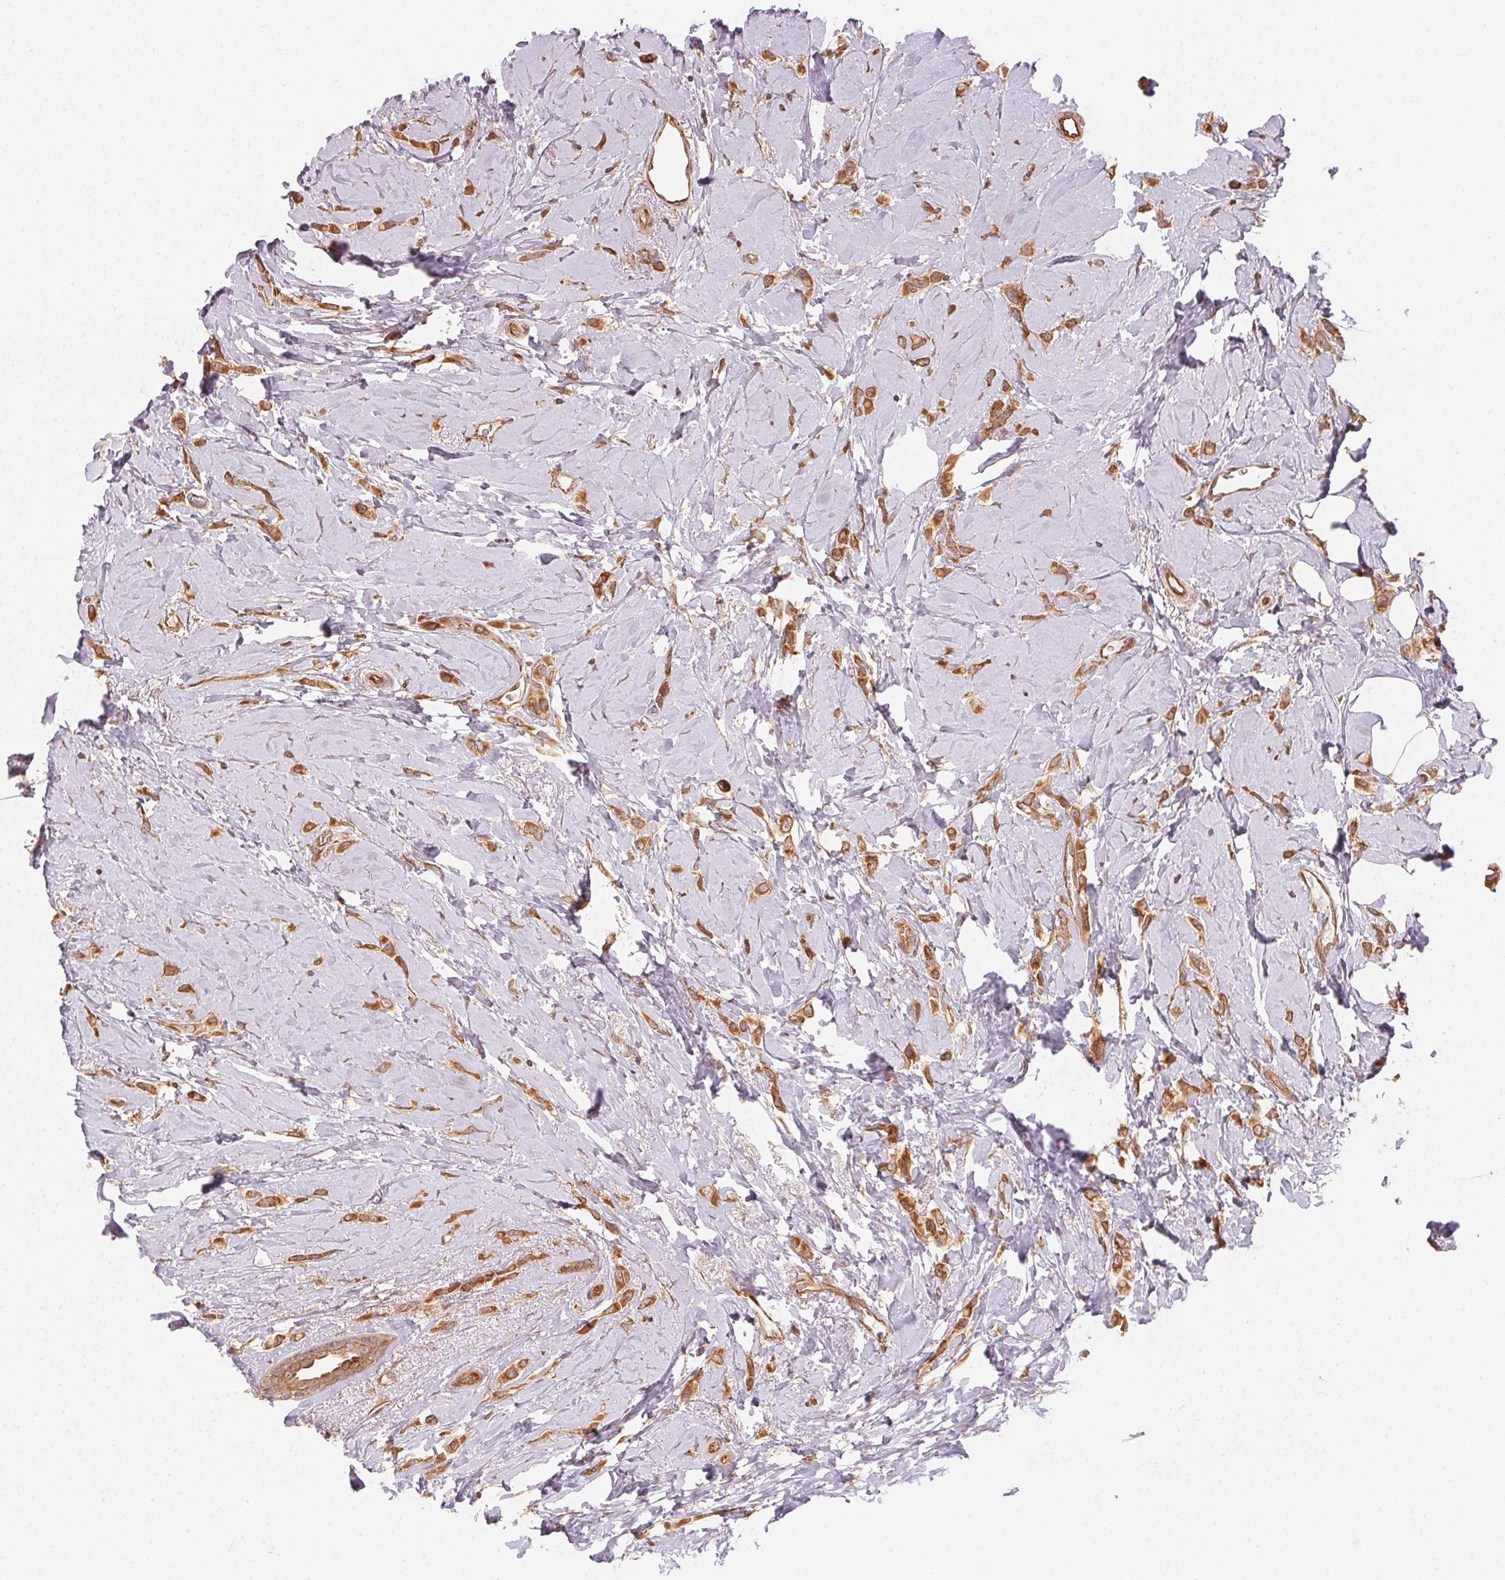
{"staining": {"intensity": "strong", "quantity": ">75%", "location": "cytoplasmic/membranous"}, "tissue": "breast cancer", "cell_type": "Tumor cells", "image_type": "cancer", "snomed": [{"axis": "morphology", "description": "Lobular carcinoma"}, {"axis": "topography", "description": "Breast"}], "caption": "Approximately >75% of tumor cells in human breast cancer demonstrate strong cytoplasmic/membranous protein staining as visualized by brown immunohistochemical staining.", "gene": "STRN4", "patient": {"sex": "female", "age": 66}}